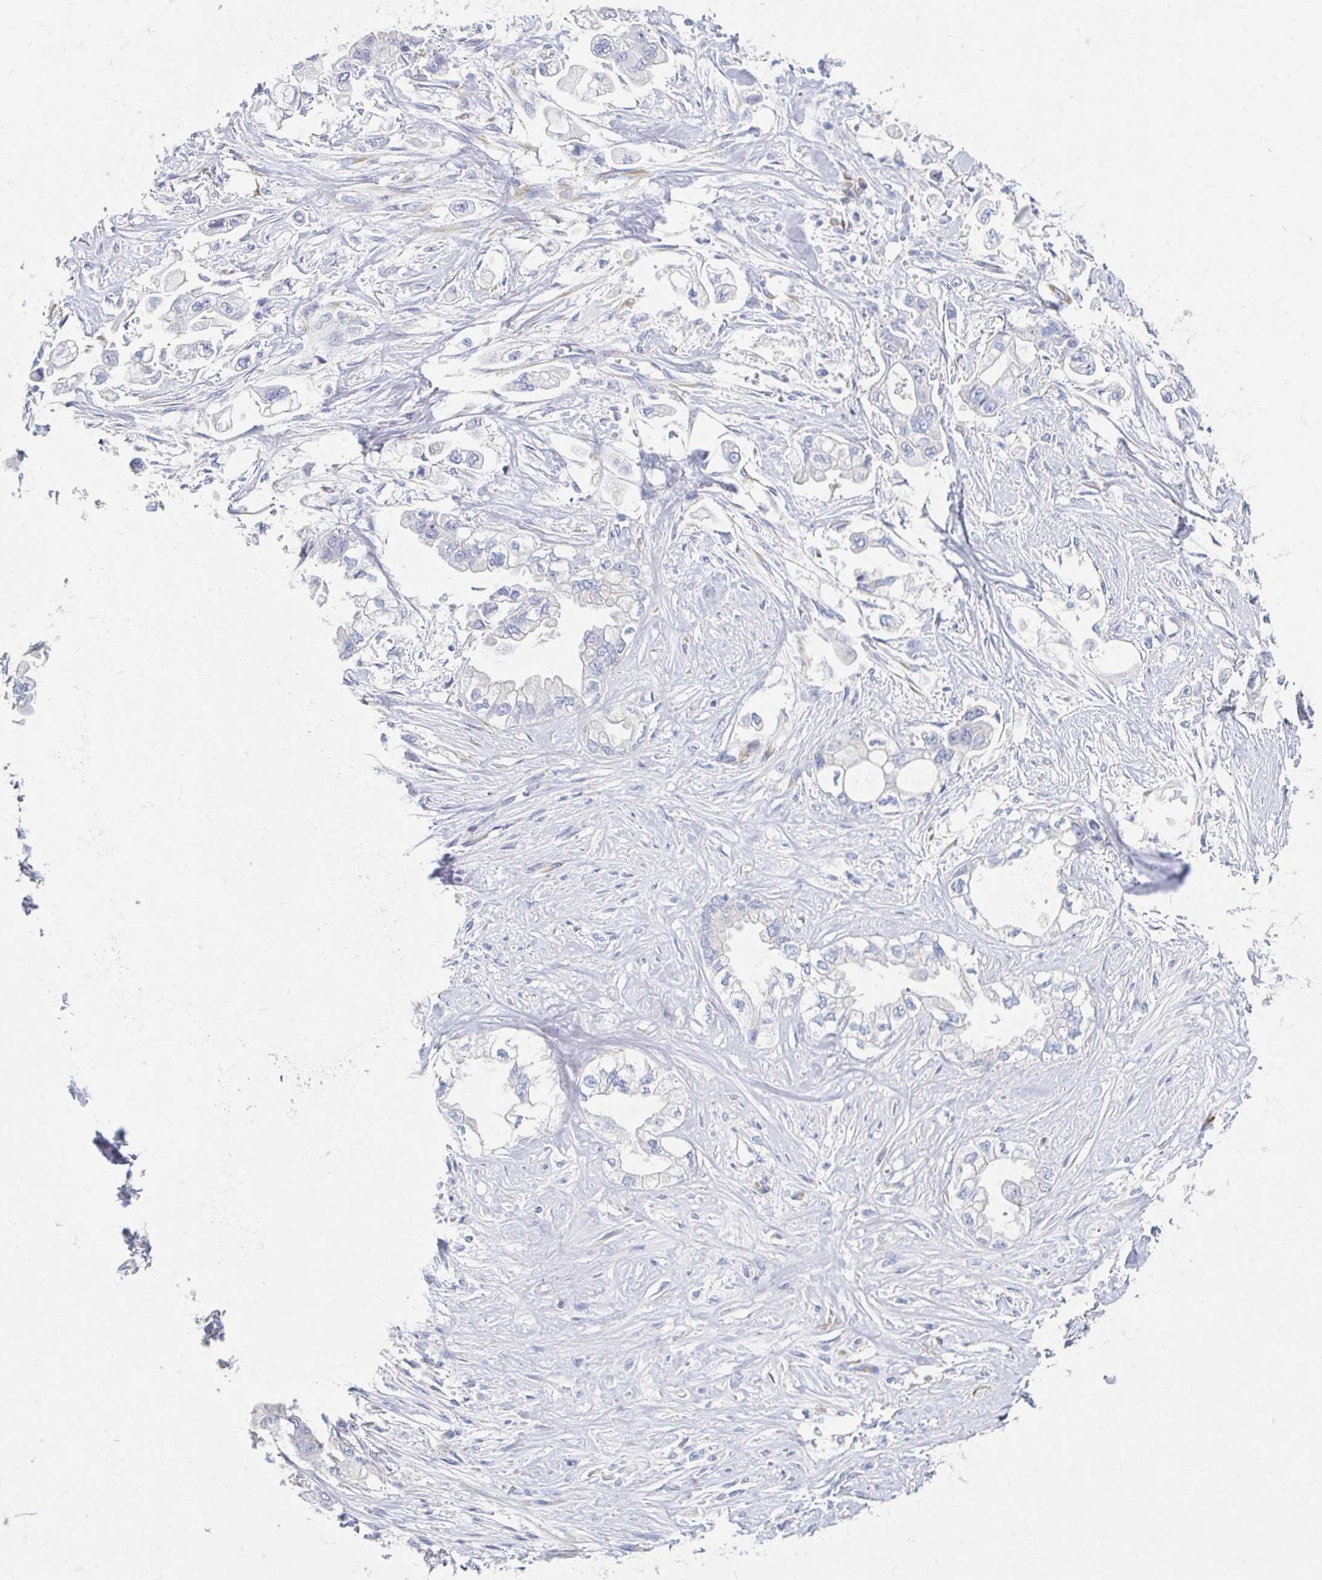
{"staining": {"intensity": "negative", "quantity": "none", "location": "none"}, "tissue": "stomach cancer", "cell_type": "Tumor cells", "image_type": "cancer", "snomed": [{"axis": "morphology", "description": "Adenocarcinoma, NOS"}, {"axis": "topography", "description": "Stomach"}], "caption": "Immunohistochemistry (IHC) photomicrograph of stomach cancer stained for a protein (brown), which displays no staining in tumor cells. (IHC, brightfield microscopy, high magnification).", "gene": "MYLK2", "patient": {"sex": "male", "age": 62}}